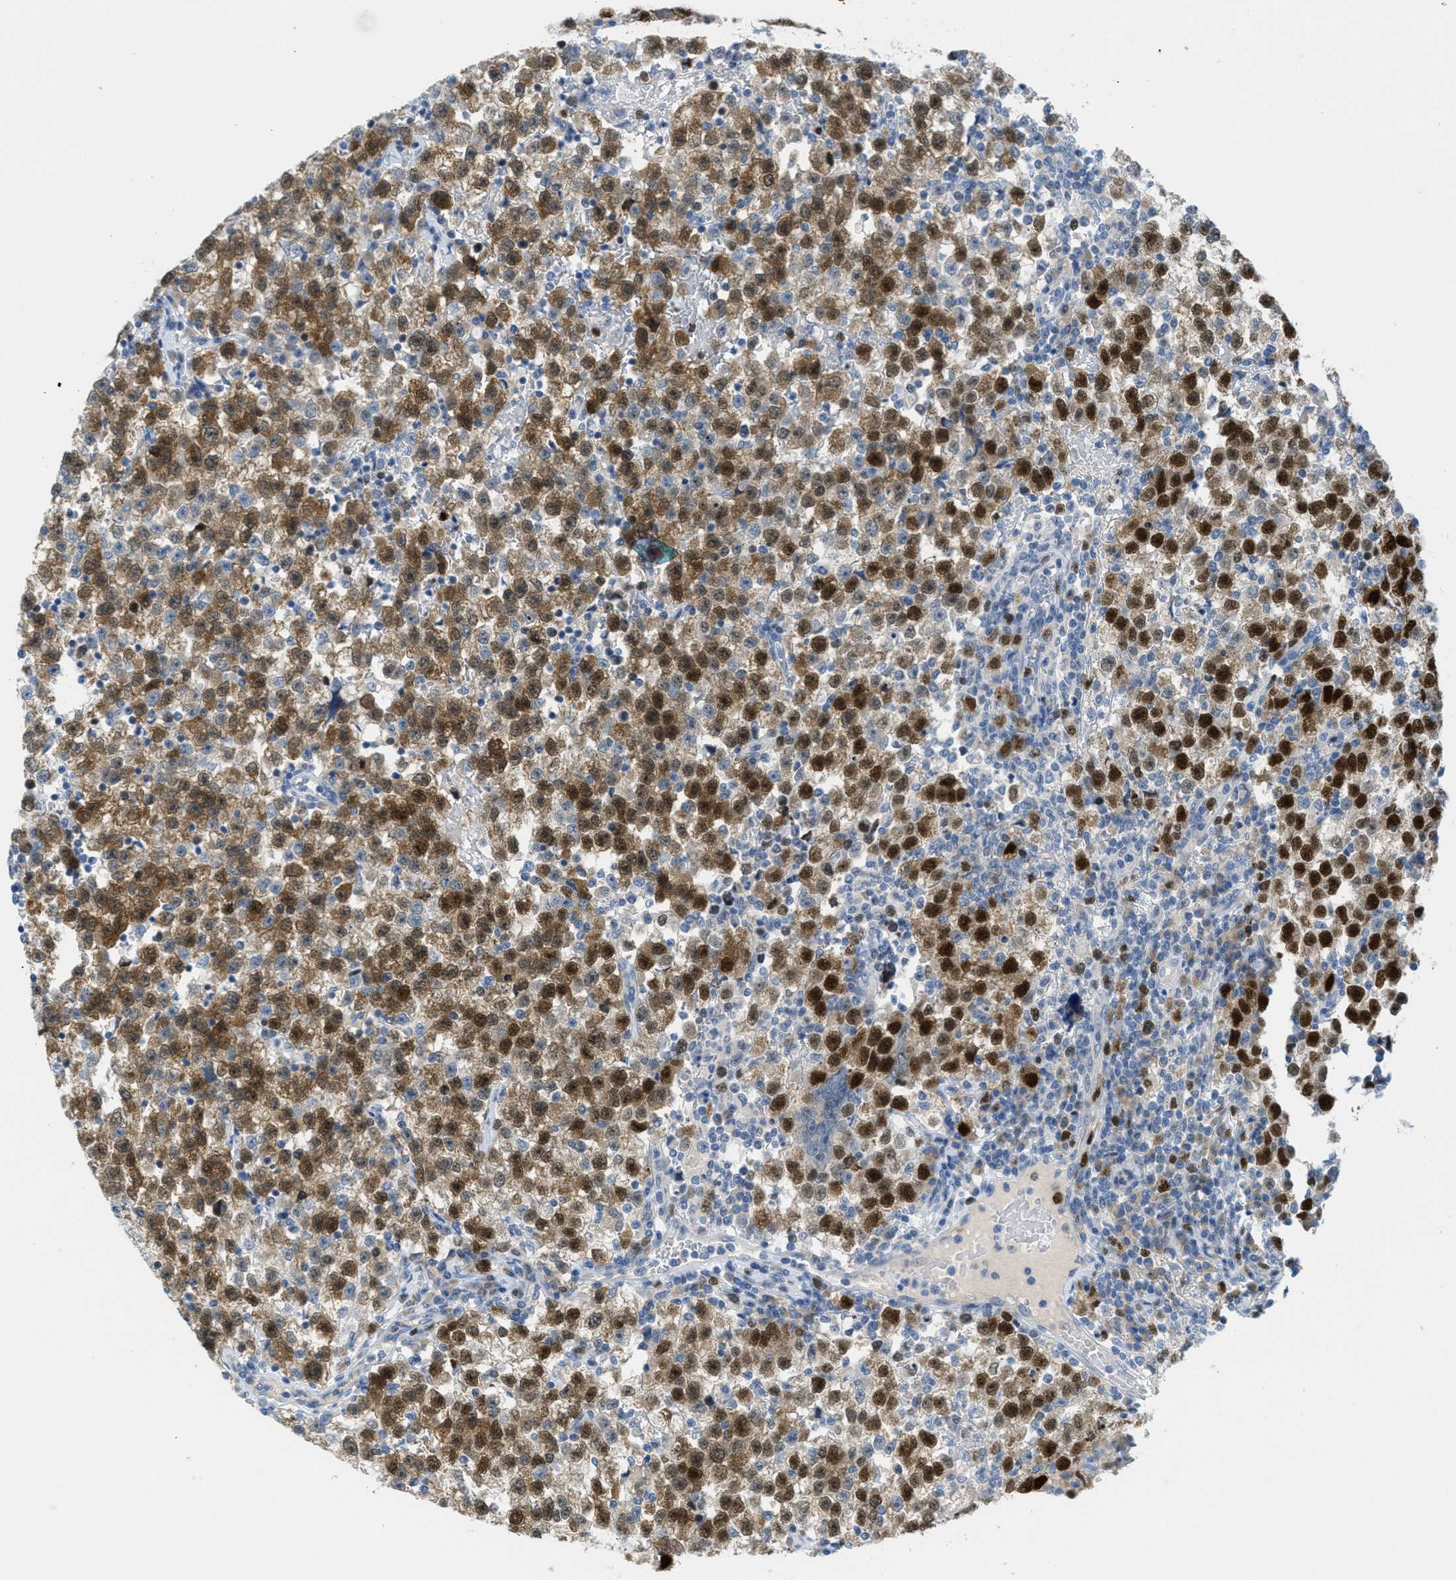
{"staining": {"intensity": "strong", "quantity": ">75%", "location": "cytoplasmic/membranous,nuclear"}, "tissue": "testis cancer", "cell_type": "Tumor cells", "image_type": "cancer", "snomed": [{"axis": "morphology", "description": "Seminoma, NOS"}, {"axis": "topography", "description": "Testis"}], "caption": "Protein analysis of testis cancer tissue exhibits strong cytoplasmic/membranous and nuclear positivity in about >75% of tumor cells. The staining is performed using DAB brown chromogen to label protein expression. The nuclei are counter-stained blue using hematoxylin.", "gene": "ORC6", "patient": {"sex": "male", "age": 22}}